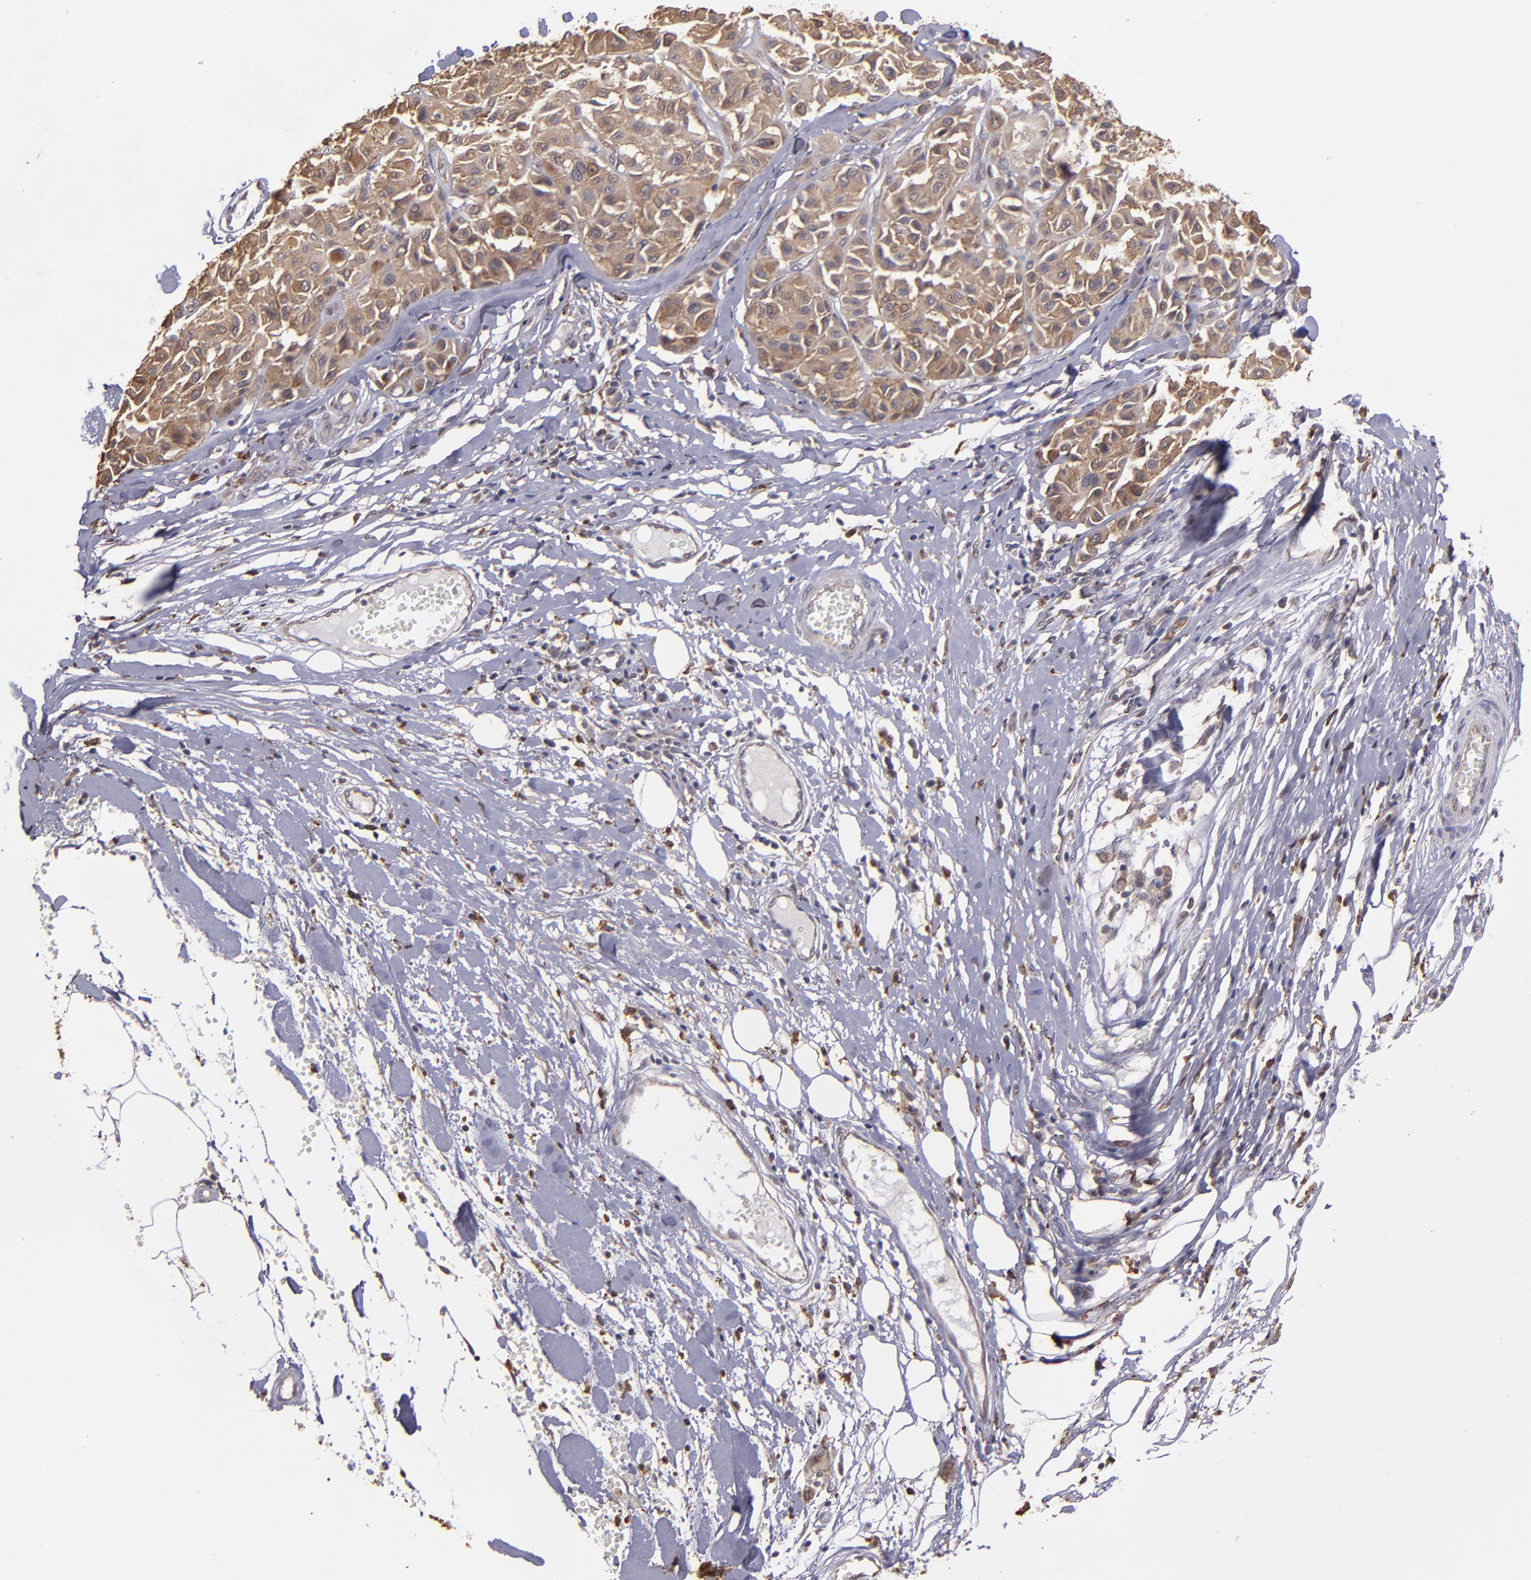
{"staining": {"intensity": "moderate", "quantity": ">75%", "location": "cytoplasmic/membranous"}, "tissue": "melanoma", "cell_type": "Tumor cells", "image_type": "cancer", "snomed": [{"axis": "morphology", "description": "Malignant melanoma, Metastatic site"}, {"axis": "topography", "description": "Soft tissue"}], "caption": "There is medium levels of moderate cytoplasmic/membranous expression in tumor cells of melanoma, as demonstrated by immunohistochemical staining (brown color).", "gene": "SIPA1L1", "patient": {"sex": "male", "age": 41}}